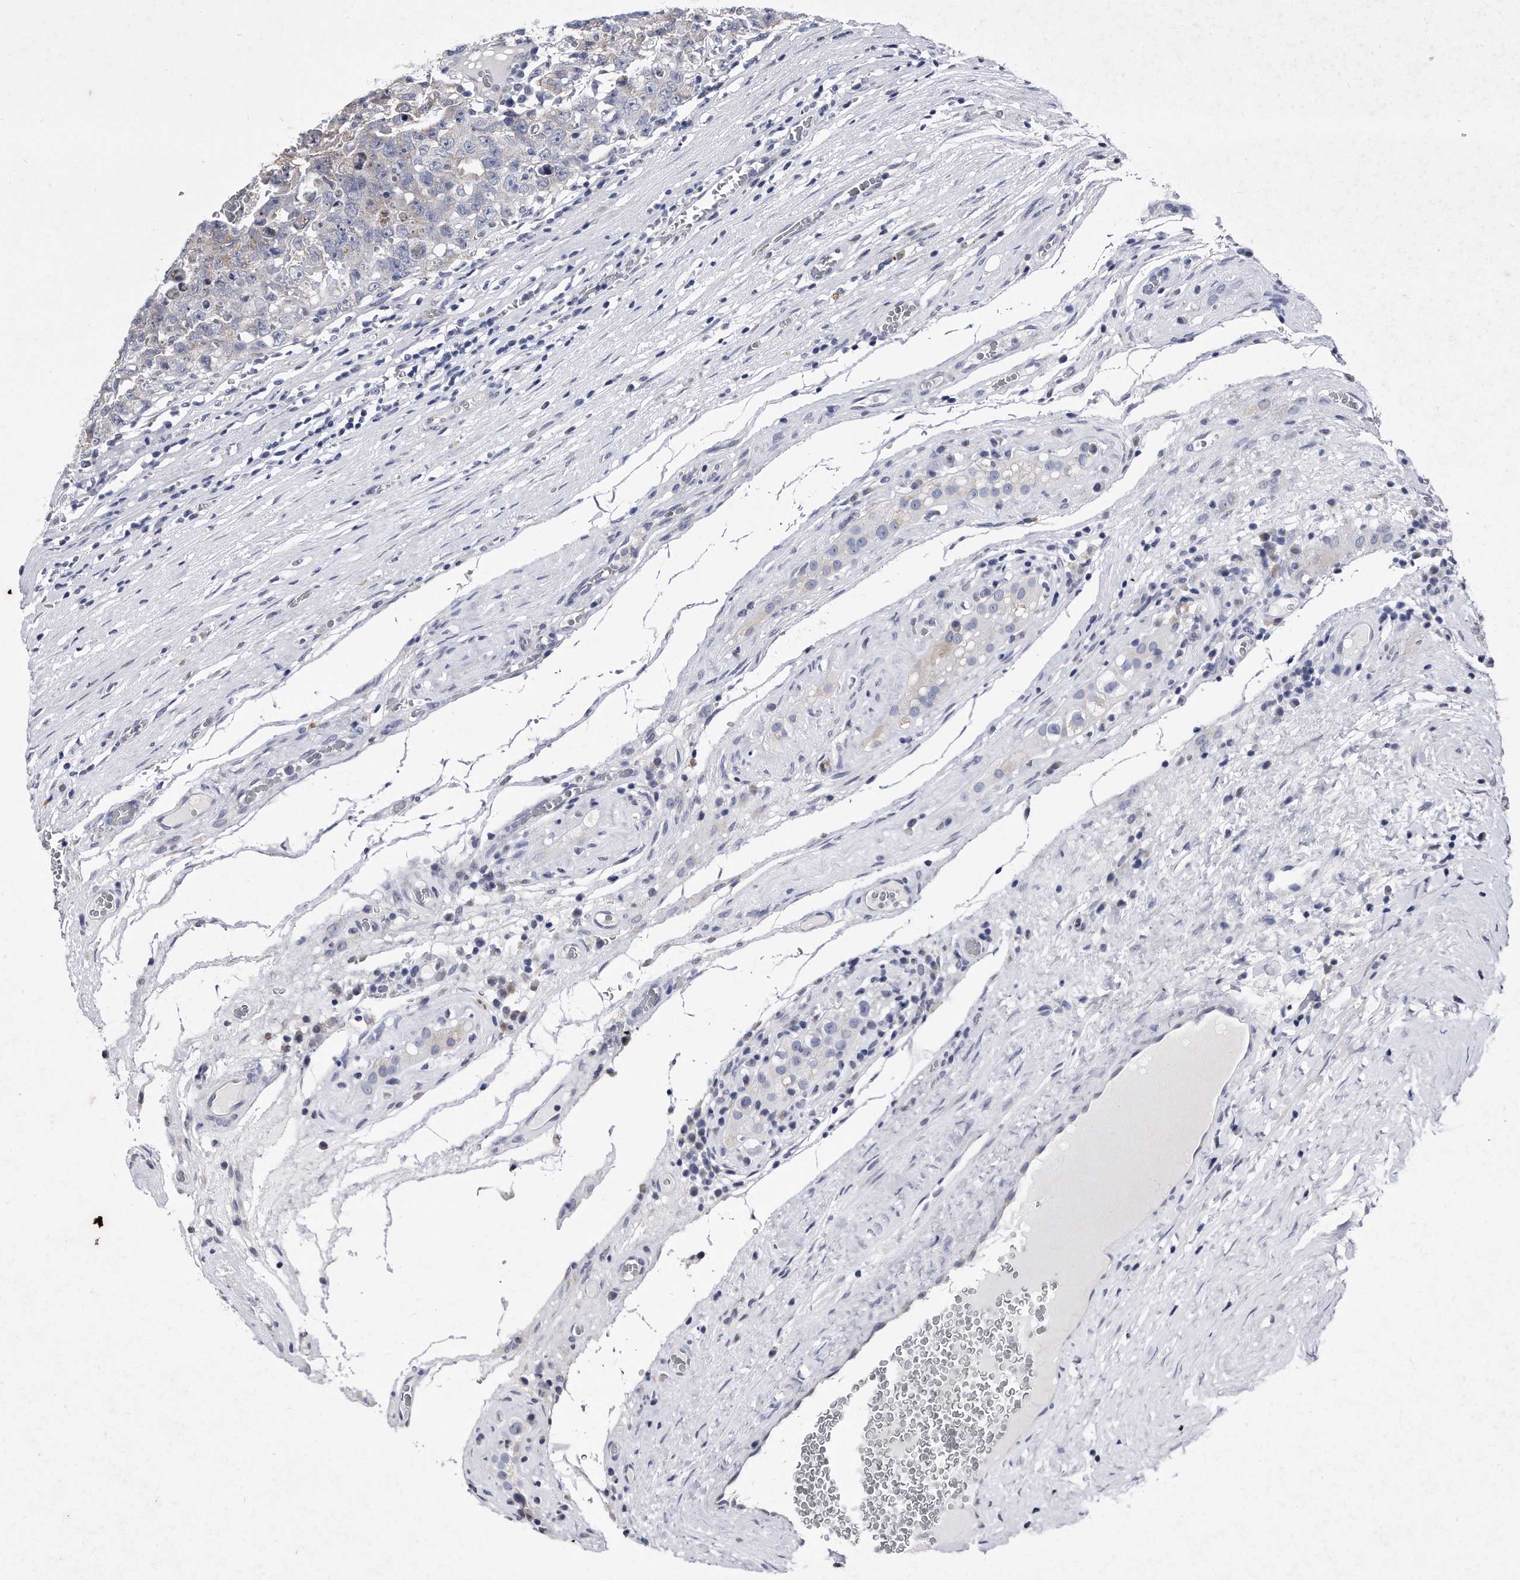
{"staining": {"intensity": "negative", "quantity": "none", "location": "none"}, "tissue": "testis cancer", "cell_type": "Tumor cells", "image_type": "cancer", "snomed": [{"axis": "morphology", "description": "Carcinoma, Embryonal, NOS"}, {"axis": "topography", "description": "Testis"}], "caption": "DAB immunohistochemical staining of embryonal carcinoma (testis) reveals no significant staining in tumor cells. Brightfield microscopy of immunohistochemistry stained with DAB (3,3'-diaminobenzidine) (brown) and hematoxylin (blue), captured at high magnification.", "gene": "DAB1", "patient": {"sex": "male", "age": 26}}